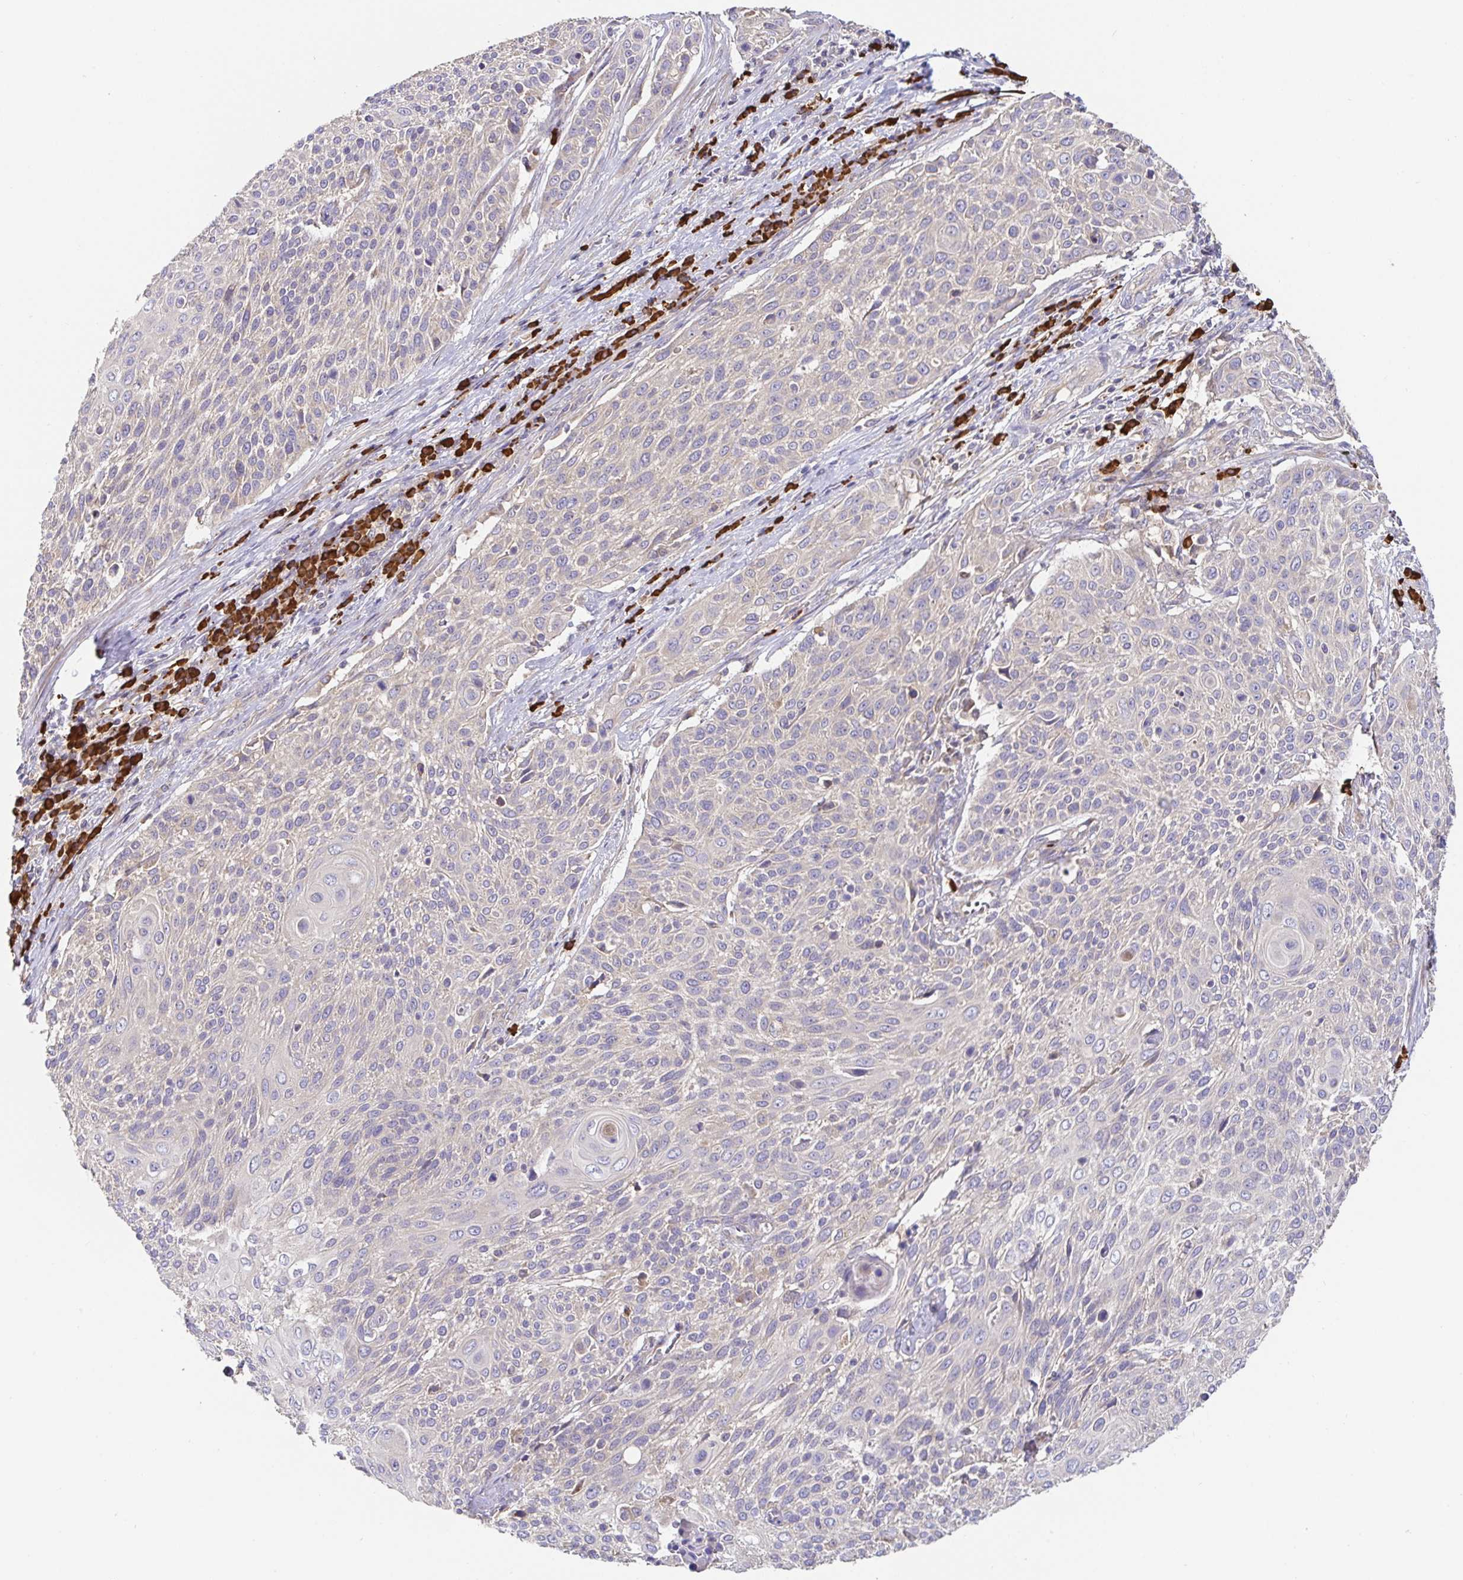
{"staining": {"intensity": "negative", "quantity": "none", "location": "none"}, "tissue": "cervical cancer", "cell_type": "Tumor cells", "image_type": "cancer", "snomed": [{"axis": "morphology", "description": "Squamous cell carcinoma, NOS"}, {"axis": "topography", "description": "Cervix"}], "caption": "Immunohistochemical staining of human squamous cell carcinoma (cervical) displays no significant positivity in tumor cells.", "gene": "HAGH", "patient": {"sex": "female", "age": 31}}